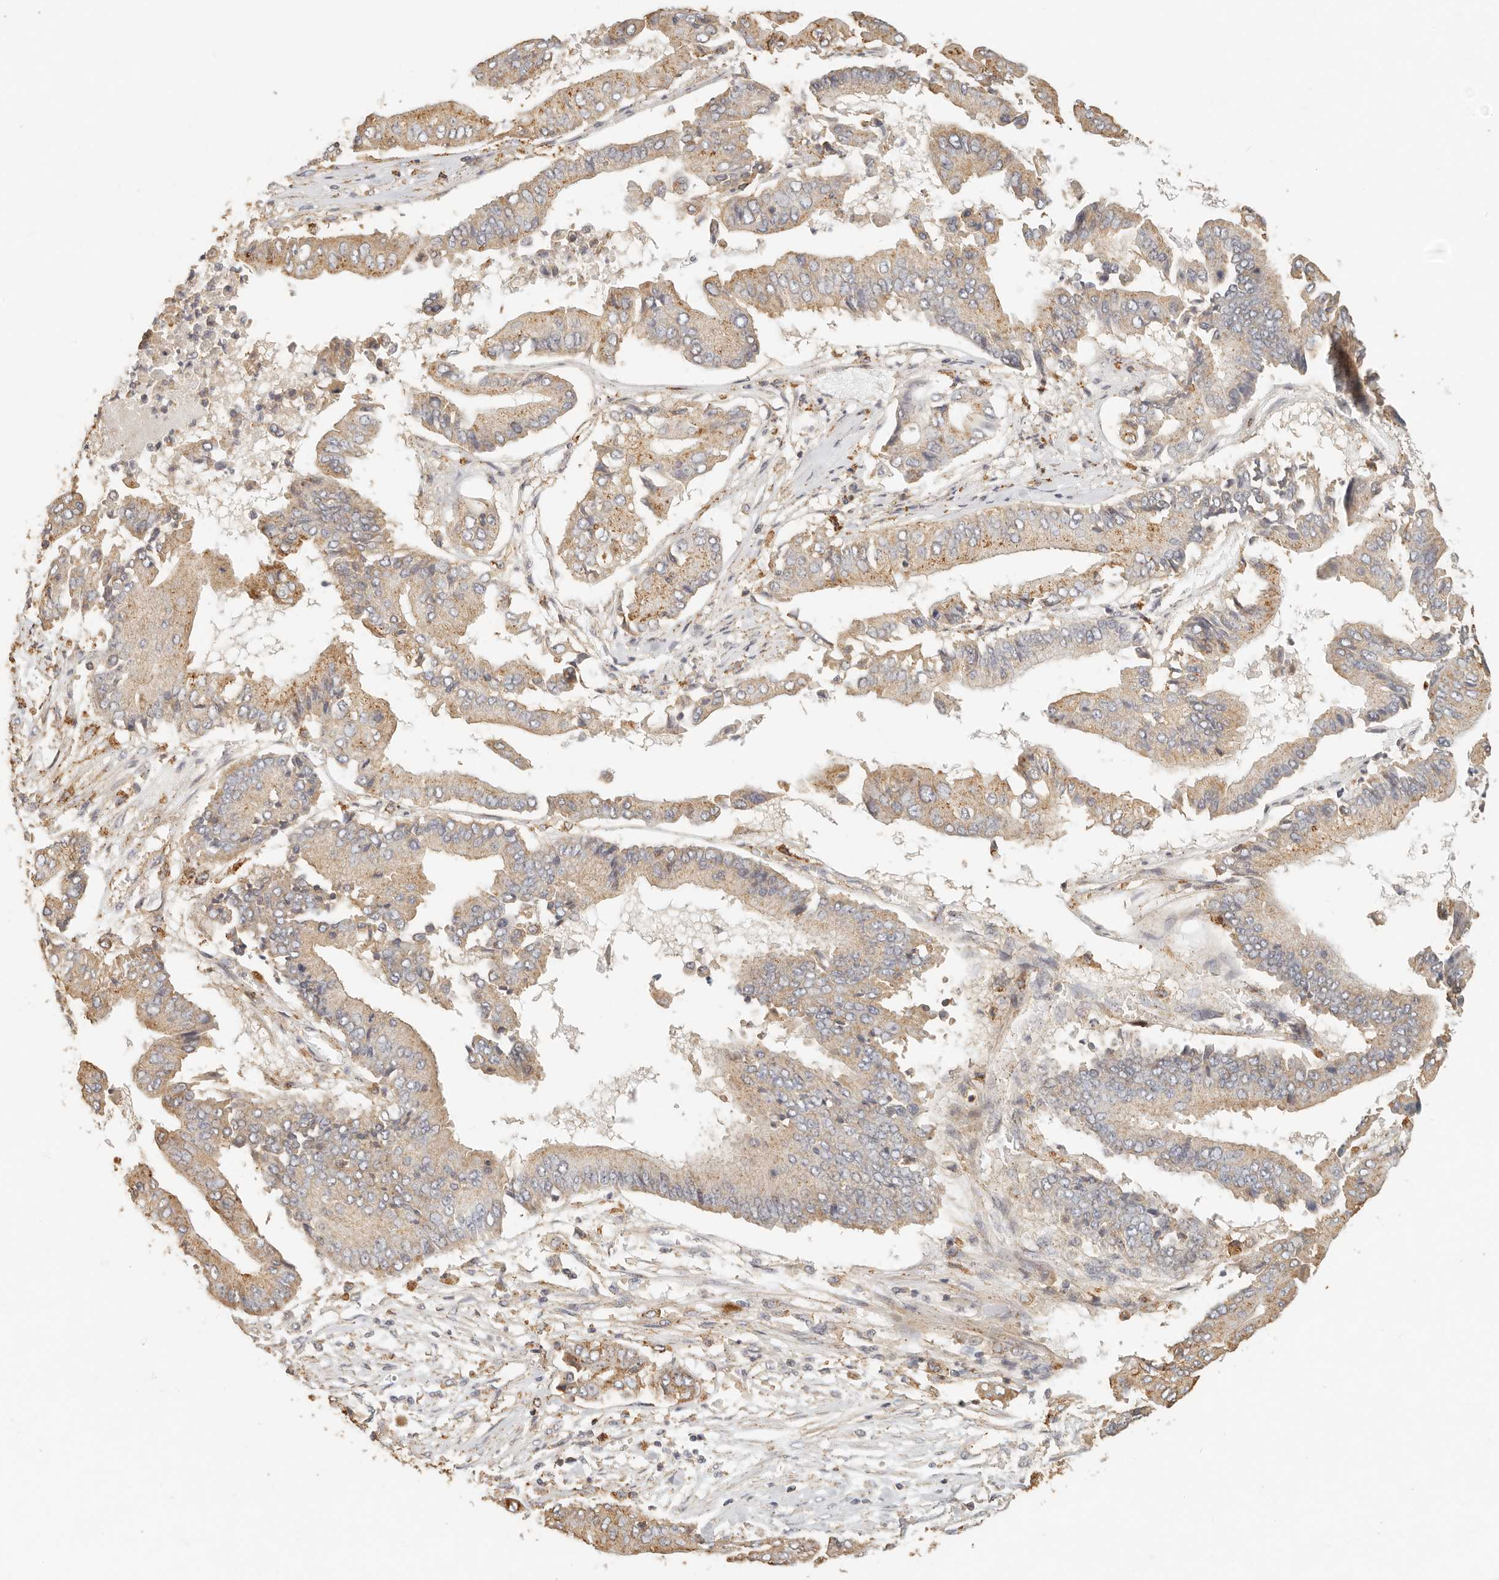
{"staining": {"intensity": "moderate", "quantity": ">75%", "location": "cytoplasmic/membranous"}, "tissue": "pancreatic cancer", "cell_type": "Tumor cells", "image_type": "cancer", "snomed": [{"axis": "morphology", "description": "Adenocarcinoma, NOS"}, {"axis": "topography", "description": "Pancreas"}], "caption": "Human pancreatic cancer (adenocarcinoma) stained for a protein (brown) reveals moderate cytoplasmic/membranous positive positivity in about >75% of tumor cells.", "gene": "CNMD", "patient": {"sex": "female", "age": 77}}